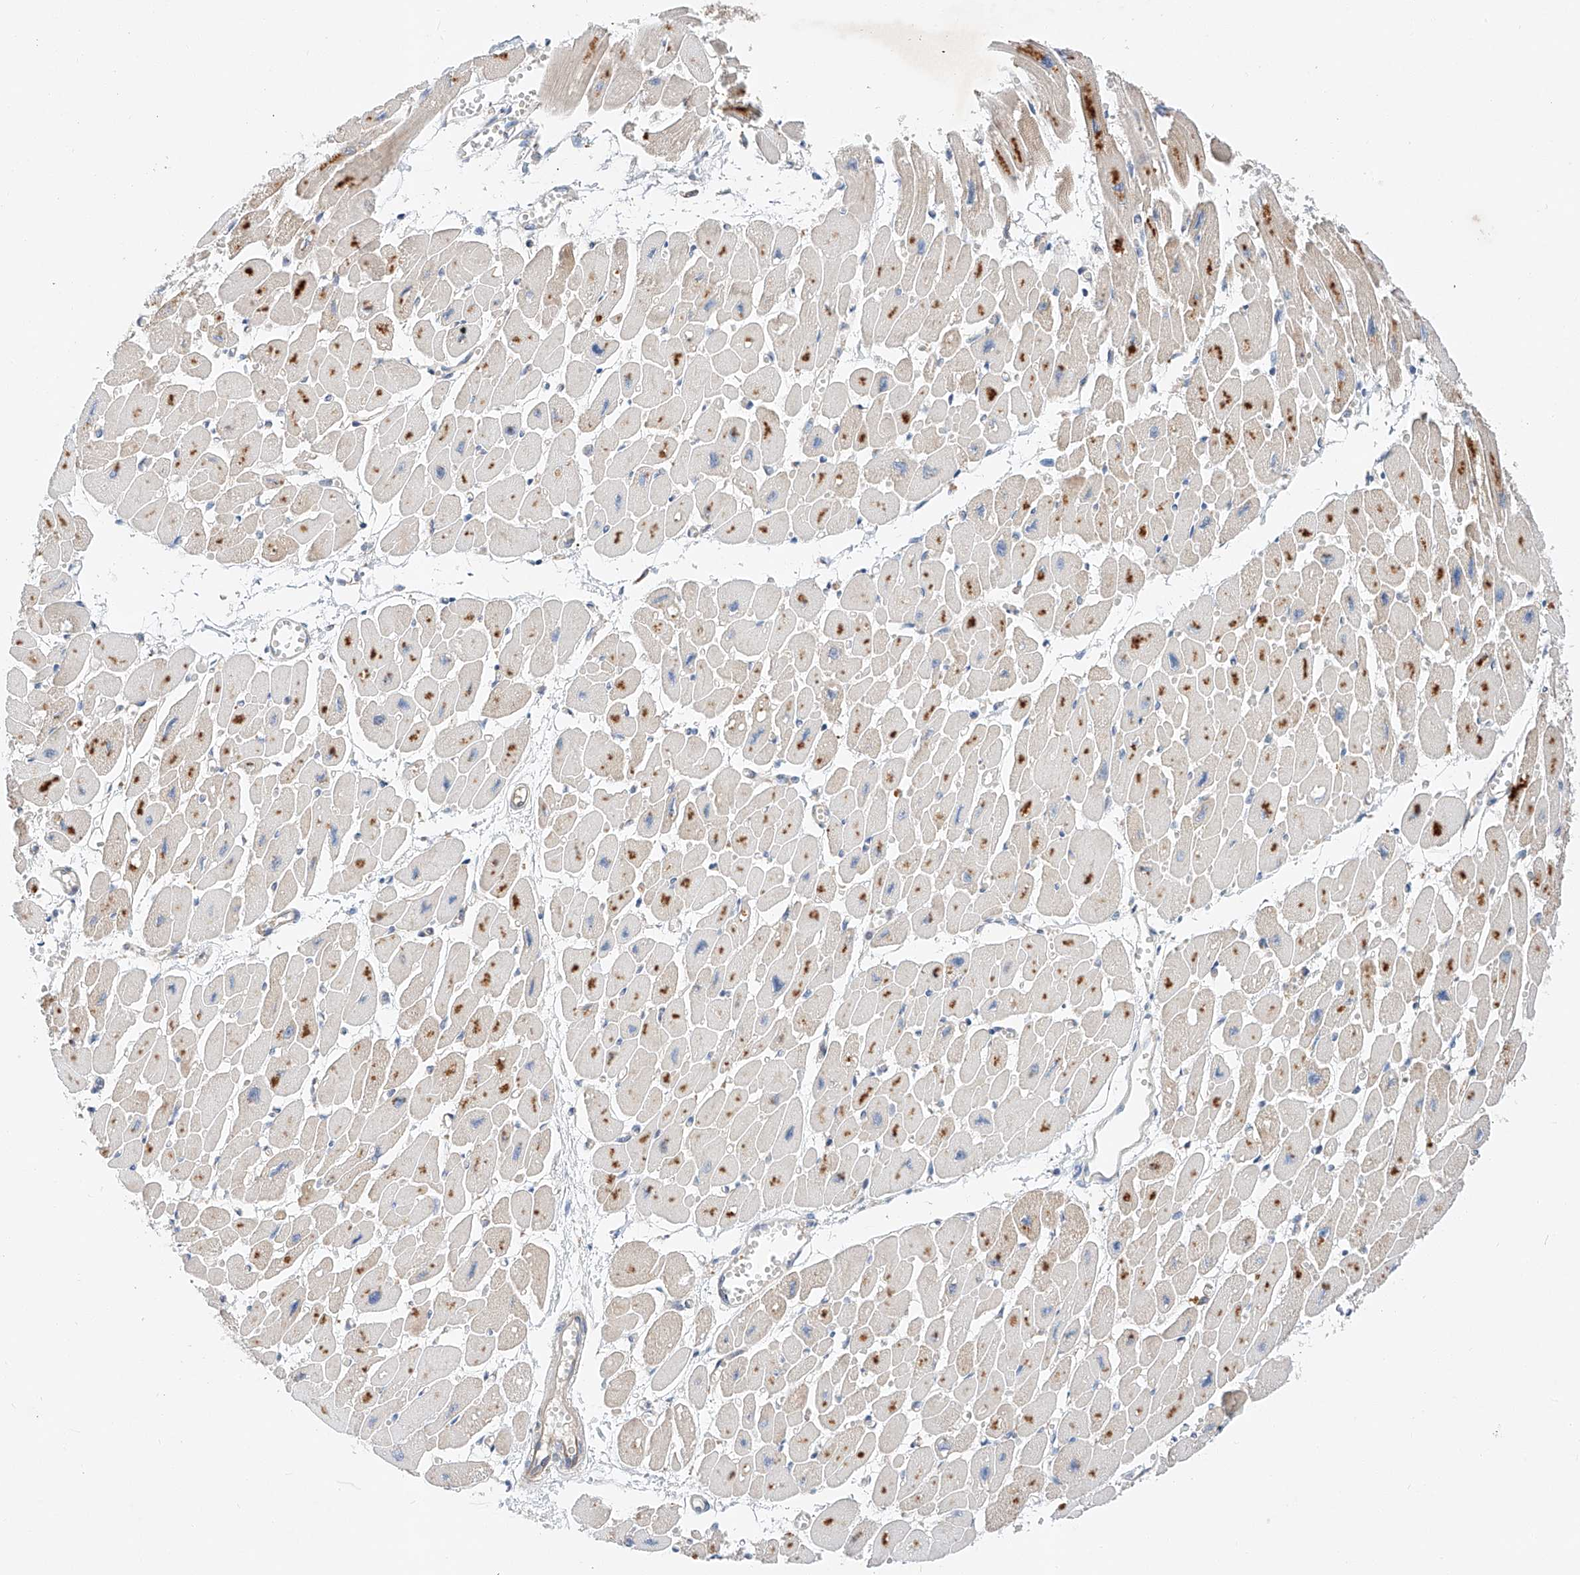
{"staining": {"intensity": "moderate", "quantity": "25%-75%", "location": "cytoplasmic/membranous"}, "tissue": "heart muscle", "cell_type": "Cardiomyocytes", "image_type": "normal", "snomed": [{"axis": "morphology", "description": "Normal tissue, NOS"}, {"axis": "topography", "description": "Heart"}], "caption": "Unremarkable heart muscle was stained to show a protein in brown. There is medium levels of moderate cytoplasmic/membranous expression in about 25%-75% of cardiomyocytes. (brown staining indicates protein expression, while blue staining denotes nuclei).", "gene": "RUSC1", "patient": {"sex": "female", "age": 54}}